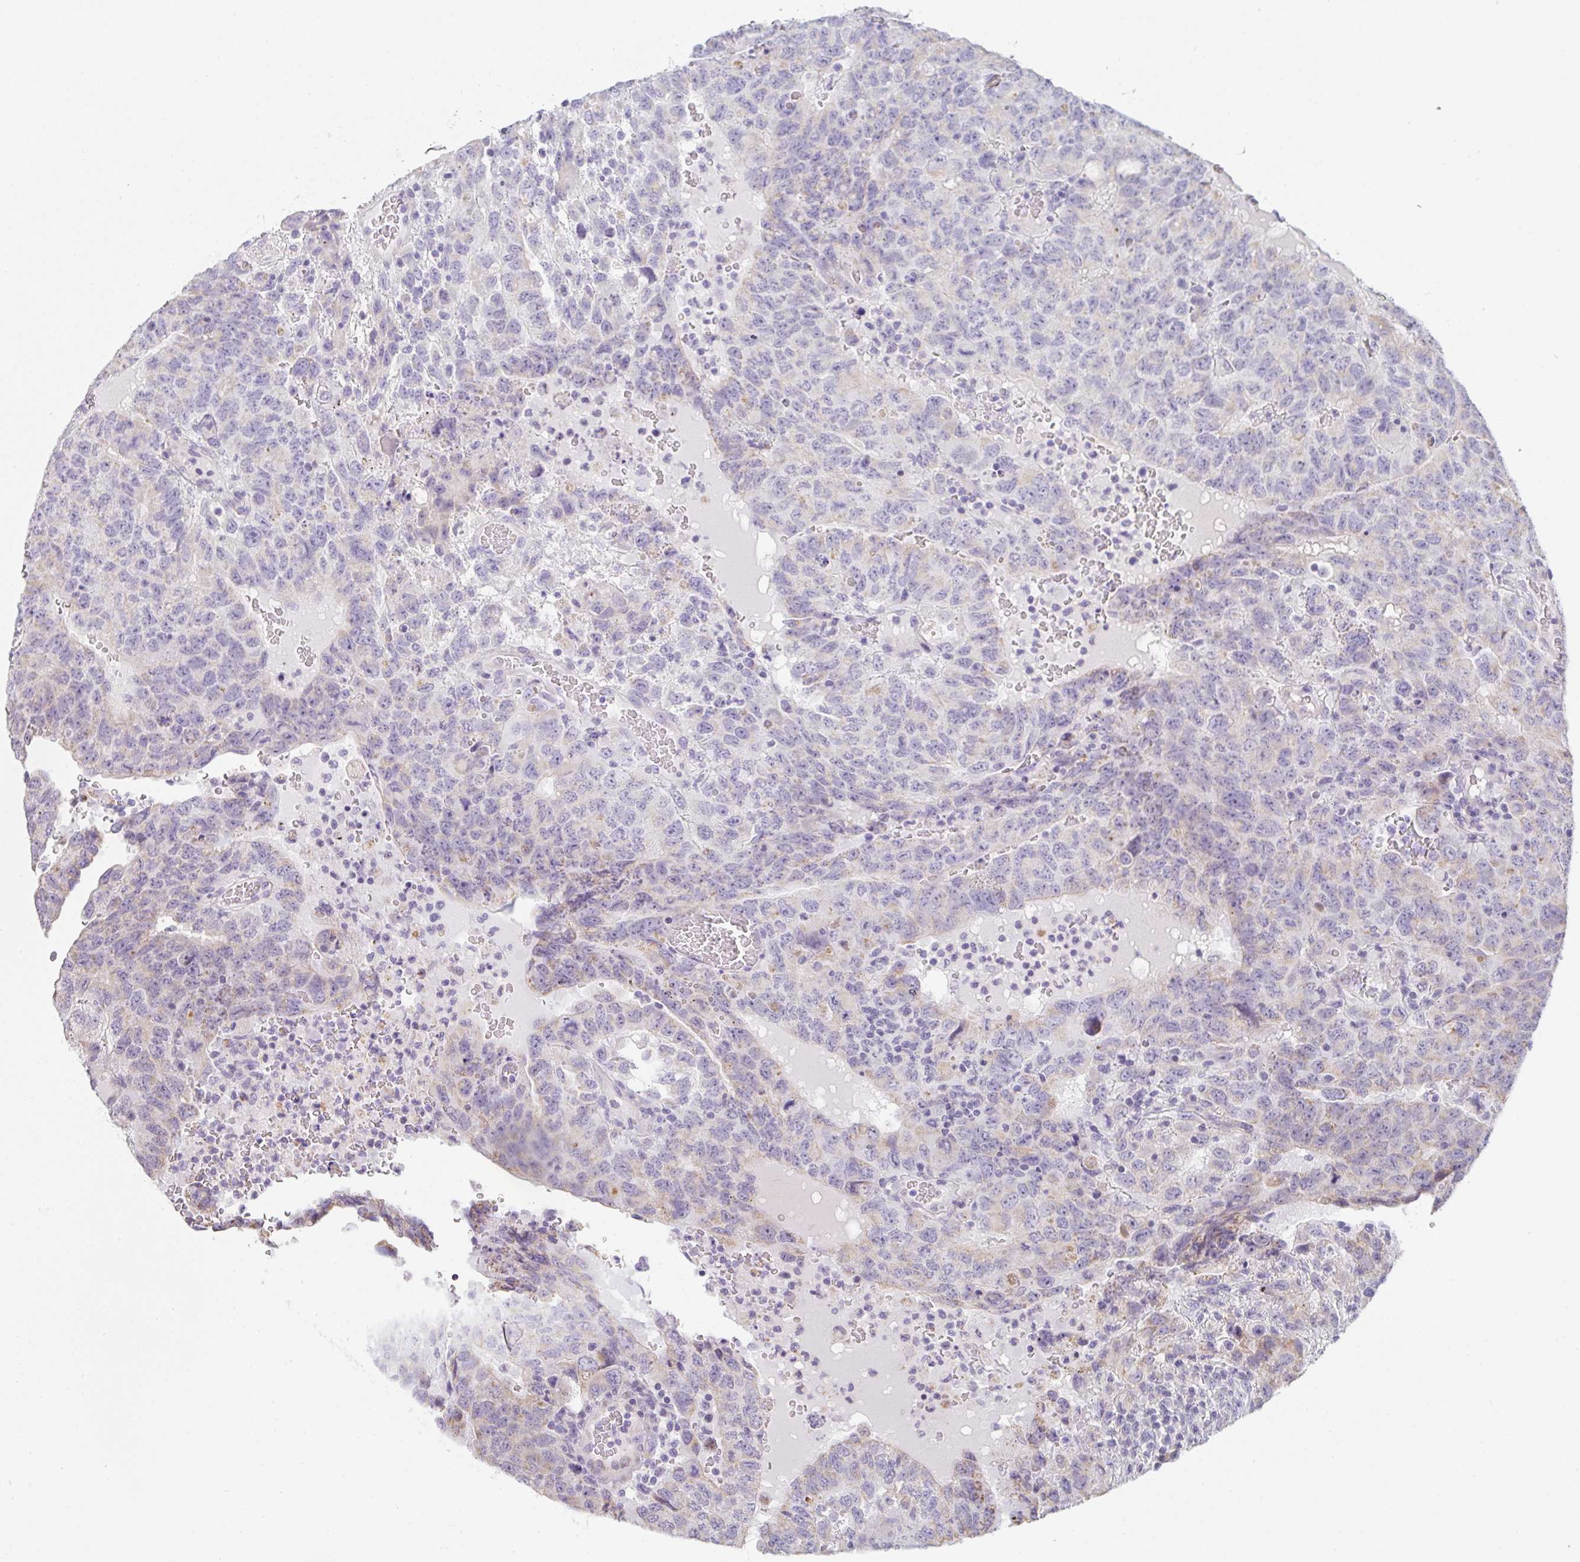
{"staining": {"intensity": "moderate", "quantity": "<25%", "location": "cytoplasmic/membranous"}, "tissue": "testis cancer", "cell_type": "Tumor cells", "image_type": "cancer", "snomed": [{"axis": "morphology", "description": "Carcinoma, Embryonal, NOS"}, {"axis": "topography", "description": "Testis"}], "caption": "Testis cancer (embryonal carcinoma) was stained to show a protein in brown. There is low levels of moderate cytoplasmic/membranous positivity in approximately <25% of tumor cells. (DAB IHC with brightfield microscopy, high magnification).", "gene": "CACNA1S", "patient": {"sex": "male", "age": 34}}